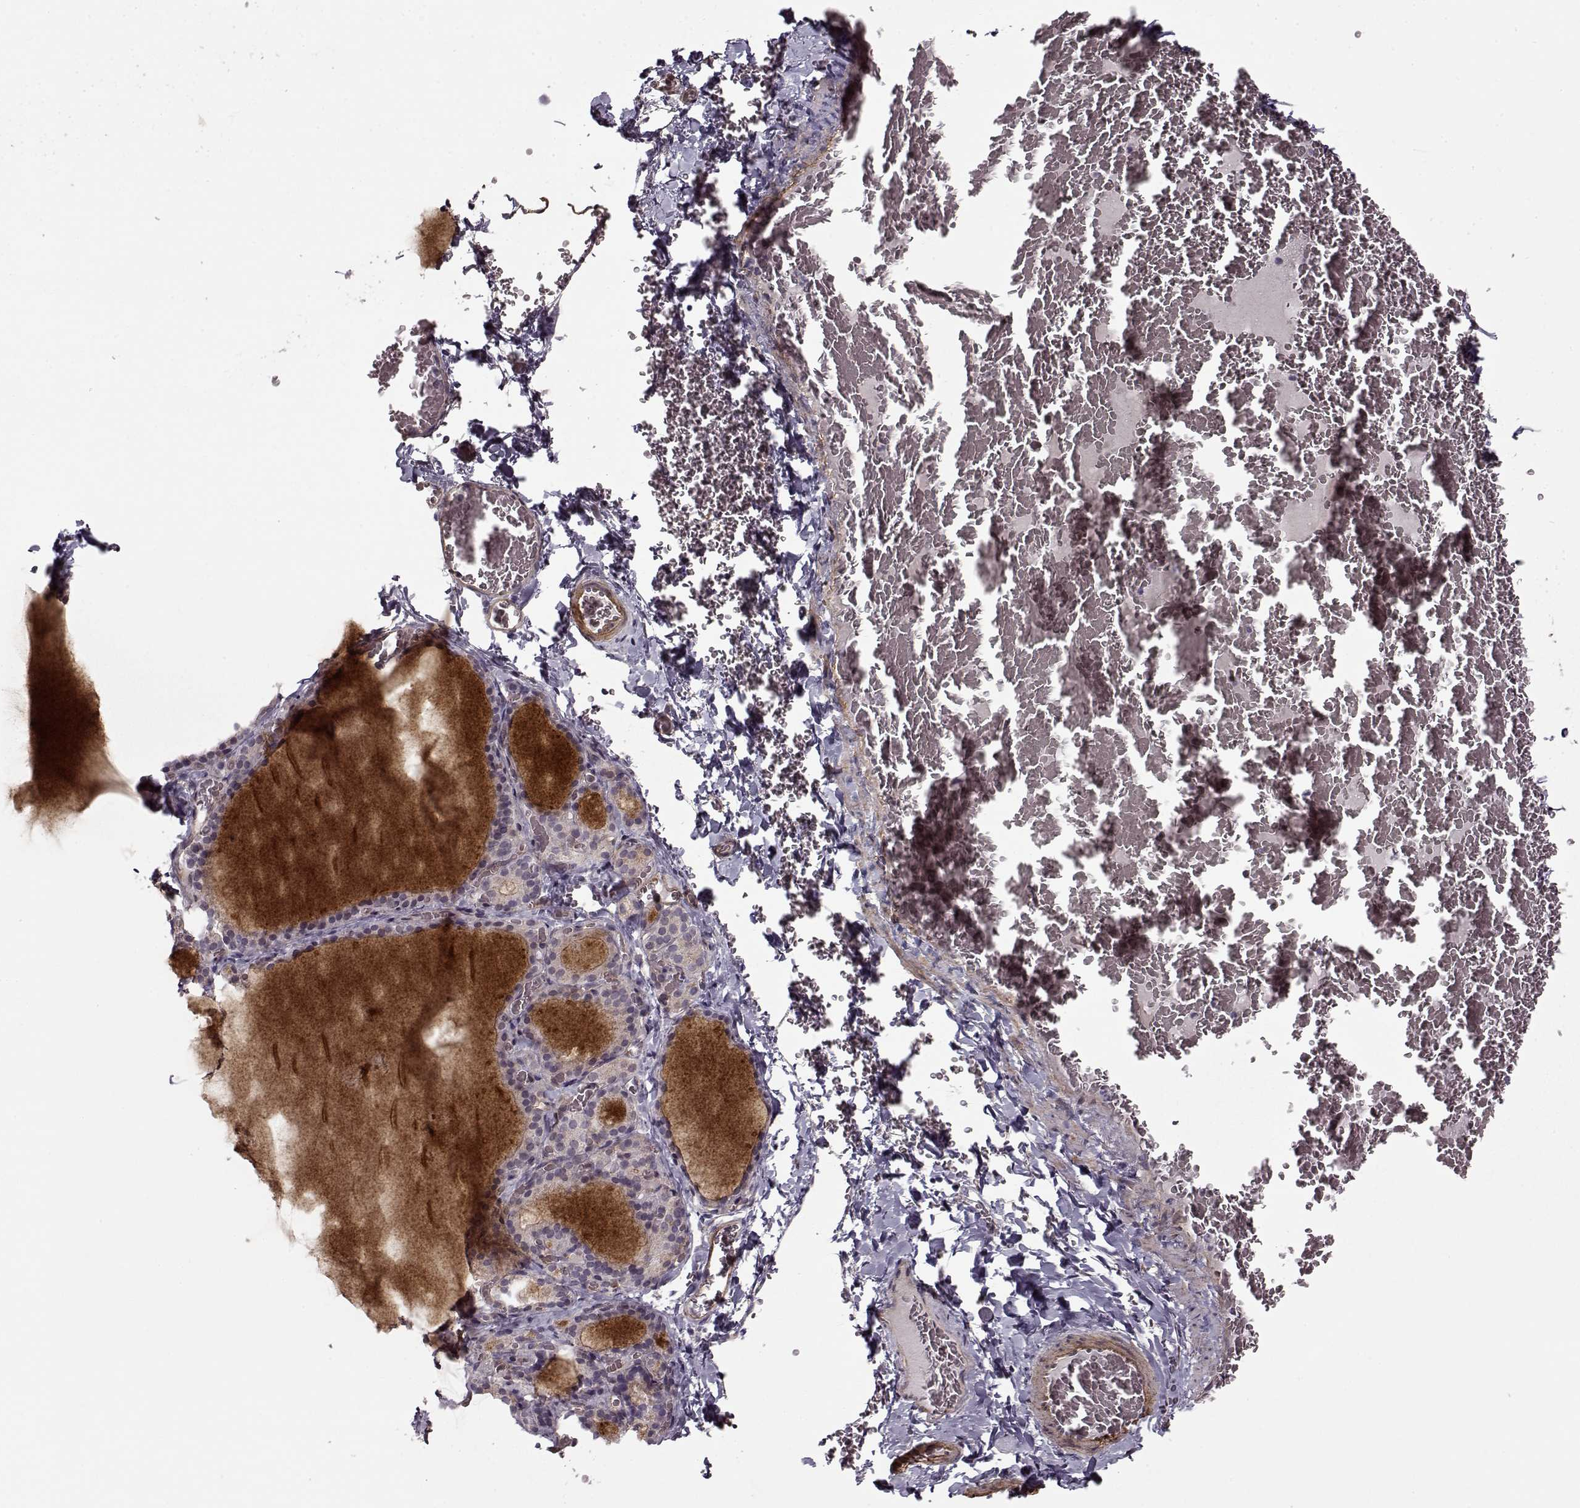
{"staining": {"intensity": "negative", "quantity": "none", "location": "none"}, "tissue": "thyroid gland", "cell_type": "Glandular cells", "image_type": "normal", "snomed": [{"axis": "morphology", "description": "Normal tissue, NOS"}, {"axis": "morphology", "description": "Hyperplasia, NOS"}, {"axis": "topography", "description": "Thyroid gland"}], "caption": "Glandular cells show no significant protein staining in normal thyroid gland. (DAB immunohistochemistry (IHC) visualized using brightfield microscopy, high magnification).", "gene": "LAMB2", "patient": {"sex": "female", "age": 27}}